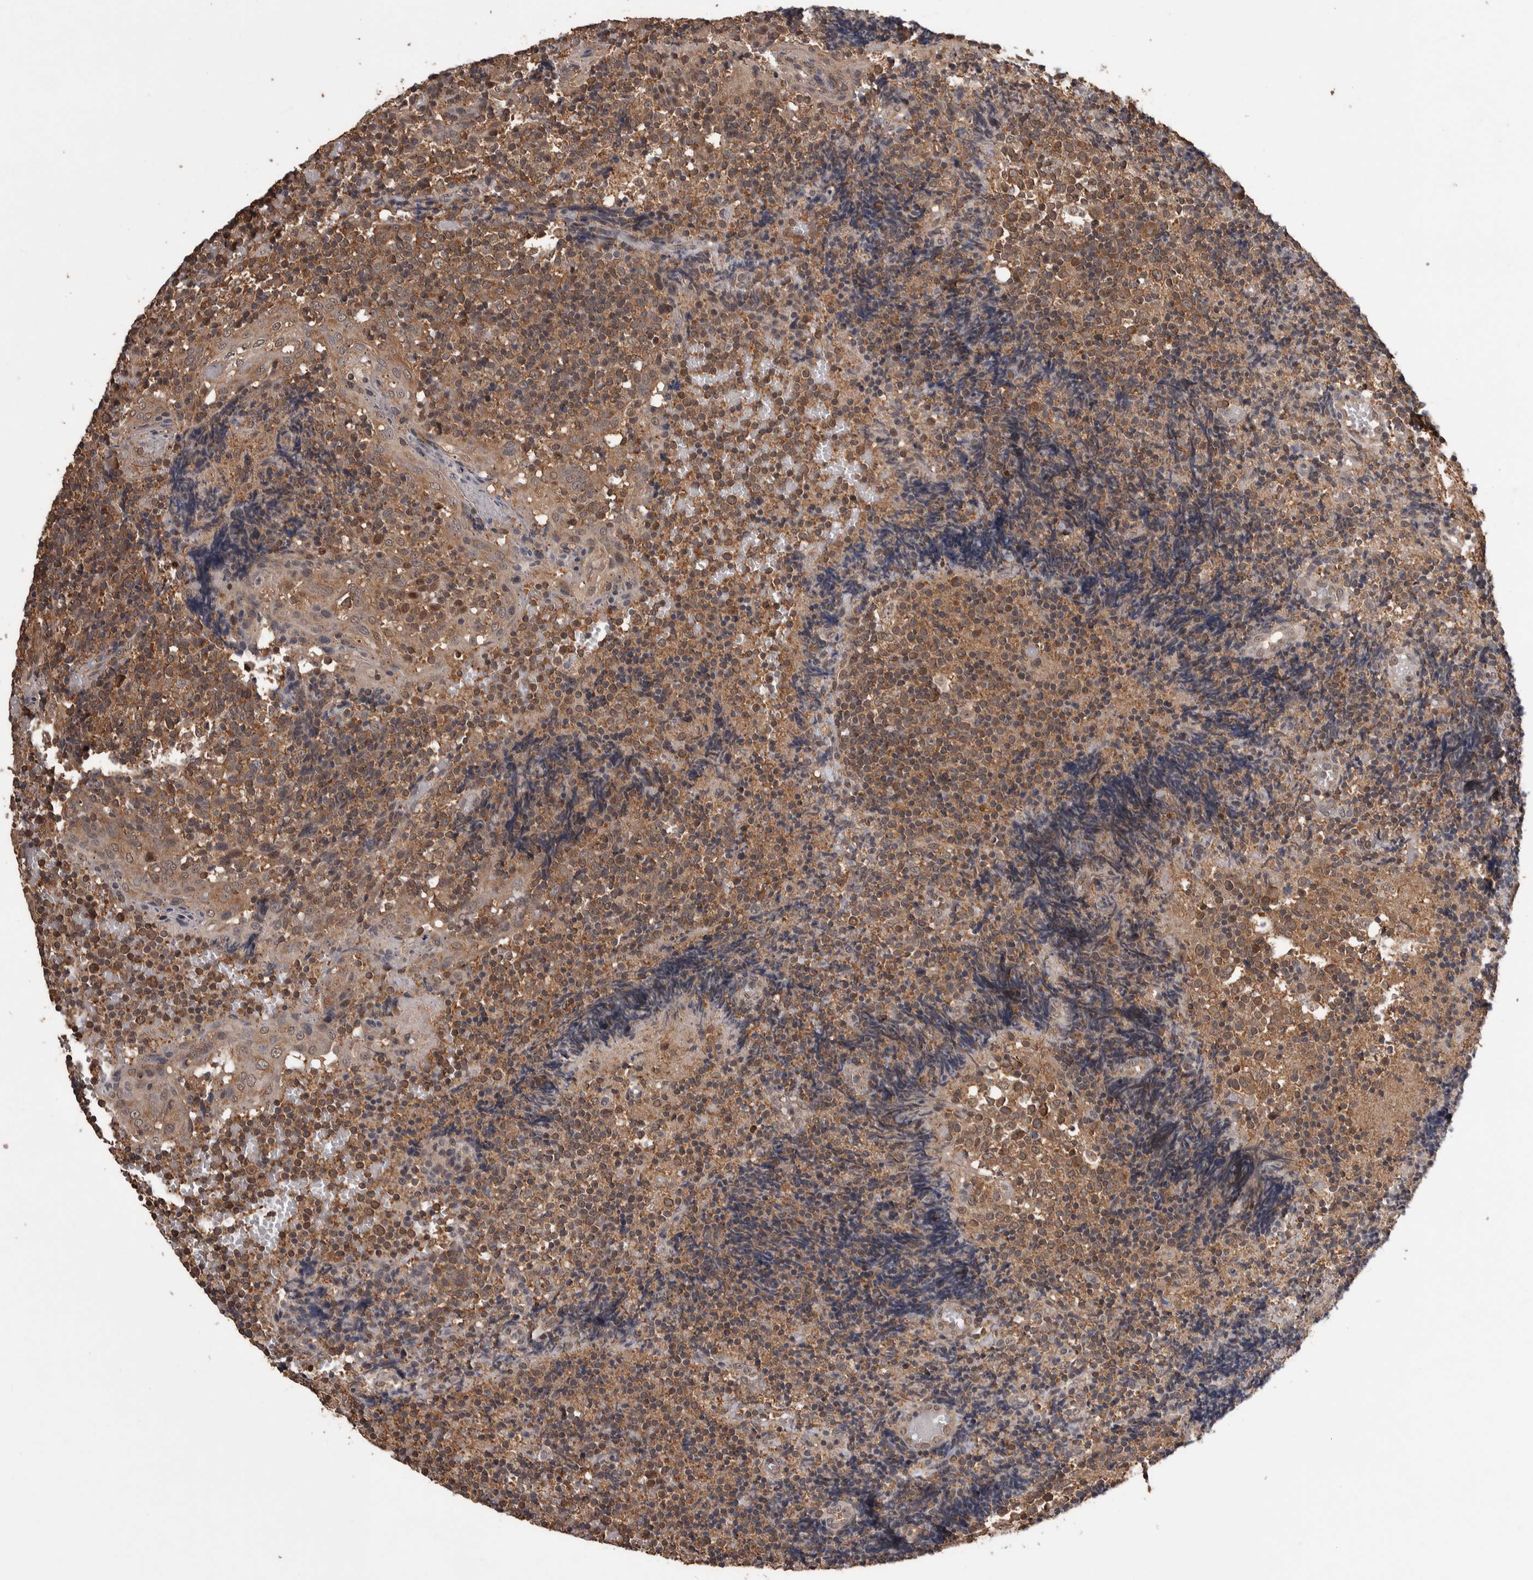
{"staining": {"intensity": "moderate", "quantity": ">75%", "location": "cytoplasmic/membranous"}, "tissue": "tonsil", "cell_type": "Germinal center cells", "image_type": "normal", "snomed": [{"axis": "morphology", "description": "Normal tissue, NOS"}, {"axis": "topography", "description": "Tonsil"}], "caption": "IHC image of unremarkable tonsil: tonsil stained using IHC demonstrates medium levels of moderate protein expression localized specifically in the cytoplasmic/membranous of germinal center cells, appearing as a cytoplasmic/membranous brown color.", "gene": "DVL2", "patient": {"sex": "female", "age": 19}}